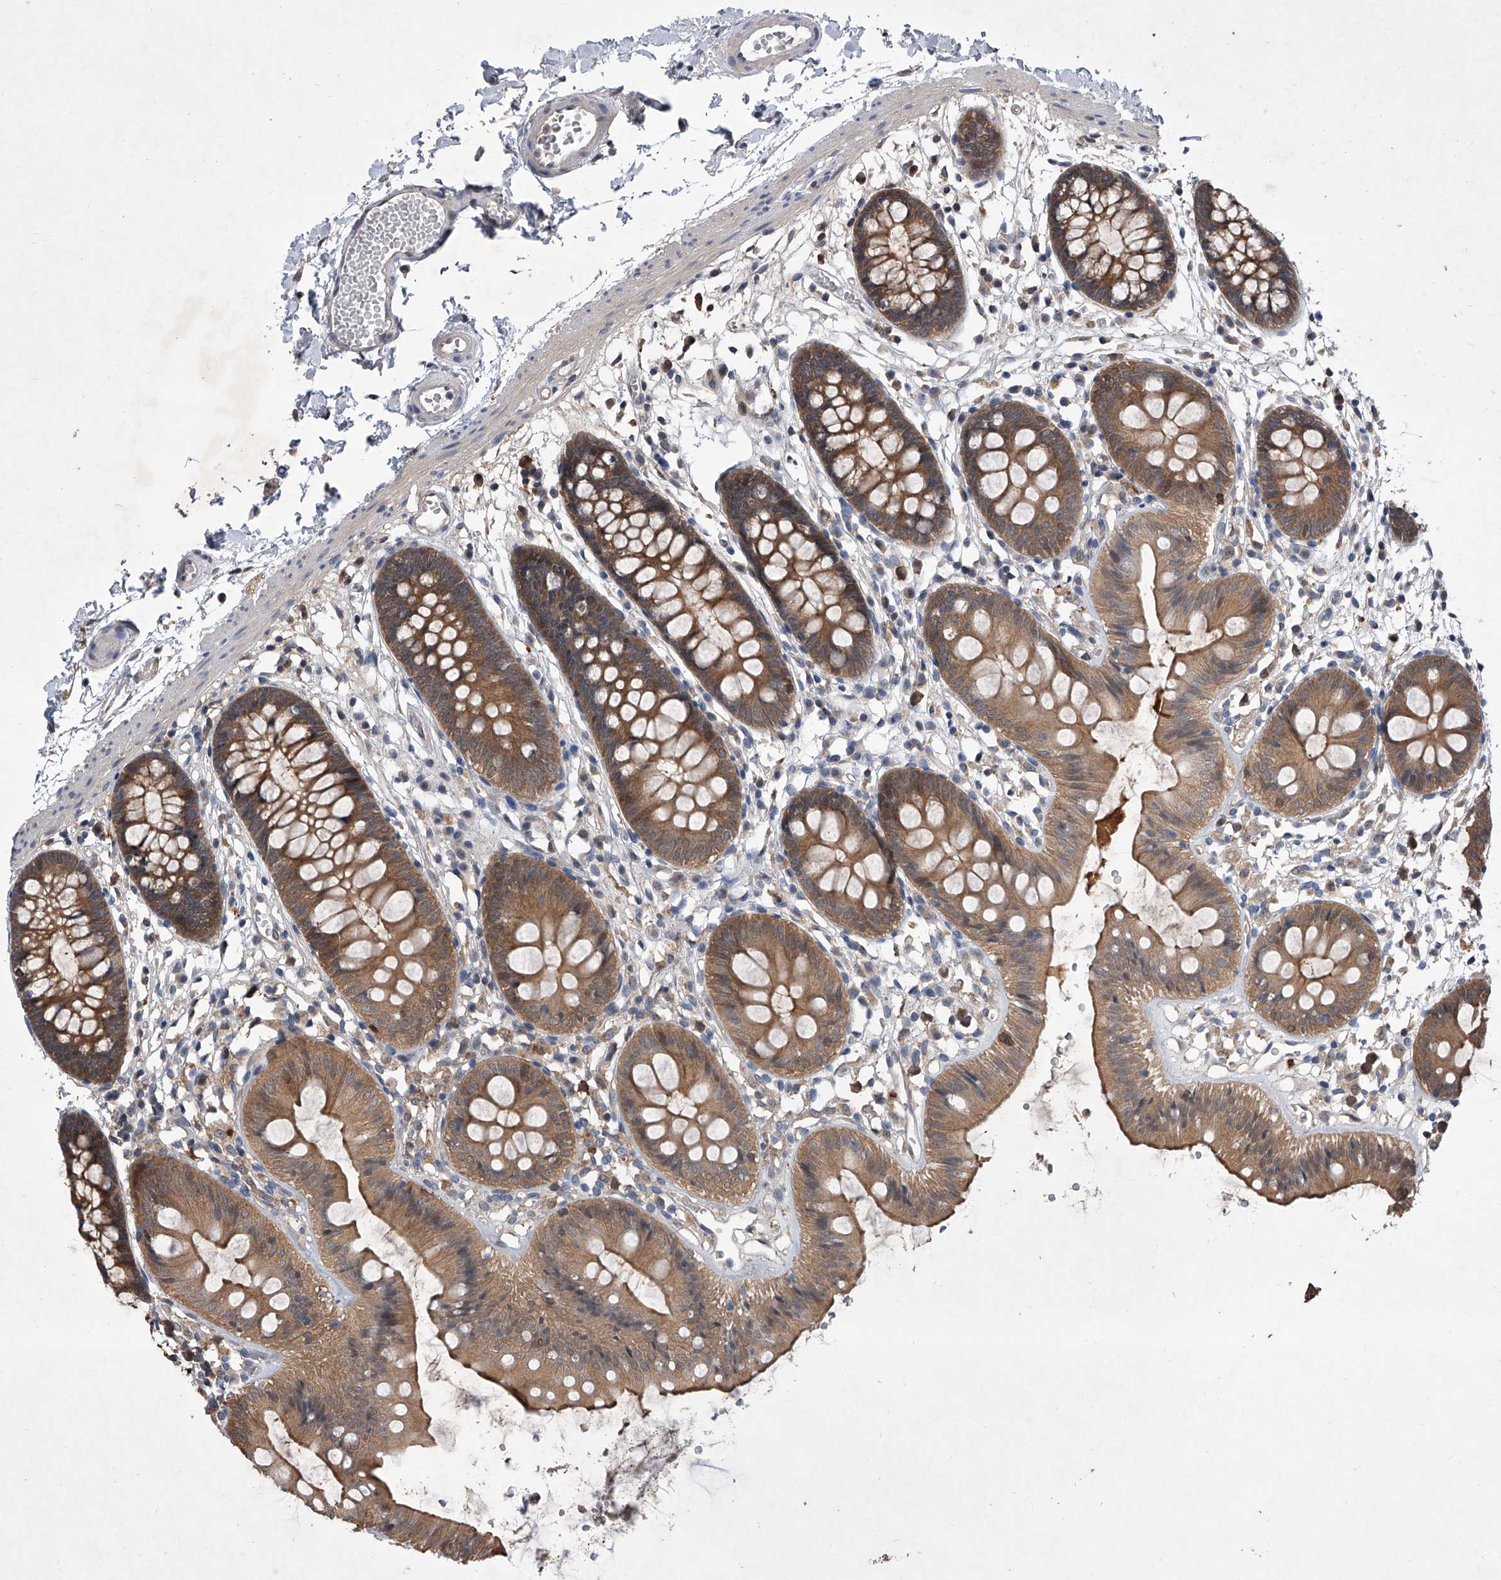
{"staining": {"intensity": "moderate", "quantity": ">75%", "location": "cytoplasmic/membranous"}, "tissue": "colon", "cell_type": "Endothelial cells", "image_type": "normal", "snomed": [{"axis": "morphology", "description": "Normal tissue, NOS"}, {"axis": "topography", "description": "Colon"}], "caption": "Endothelial cells demonstrate medium levels of moderate cytoplasmic/membranous staining in approximately >75% of cells in normal colon. The protein of interest is stained brown, and the nuclei are stained in blue (DAB IHC with brightfield microscopy, high magnification).", "gene": "BHLHE23", "patient": {"sex": "male", "age": 56}}